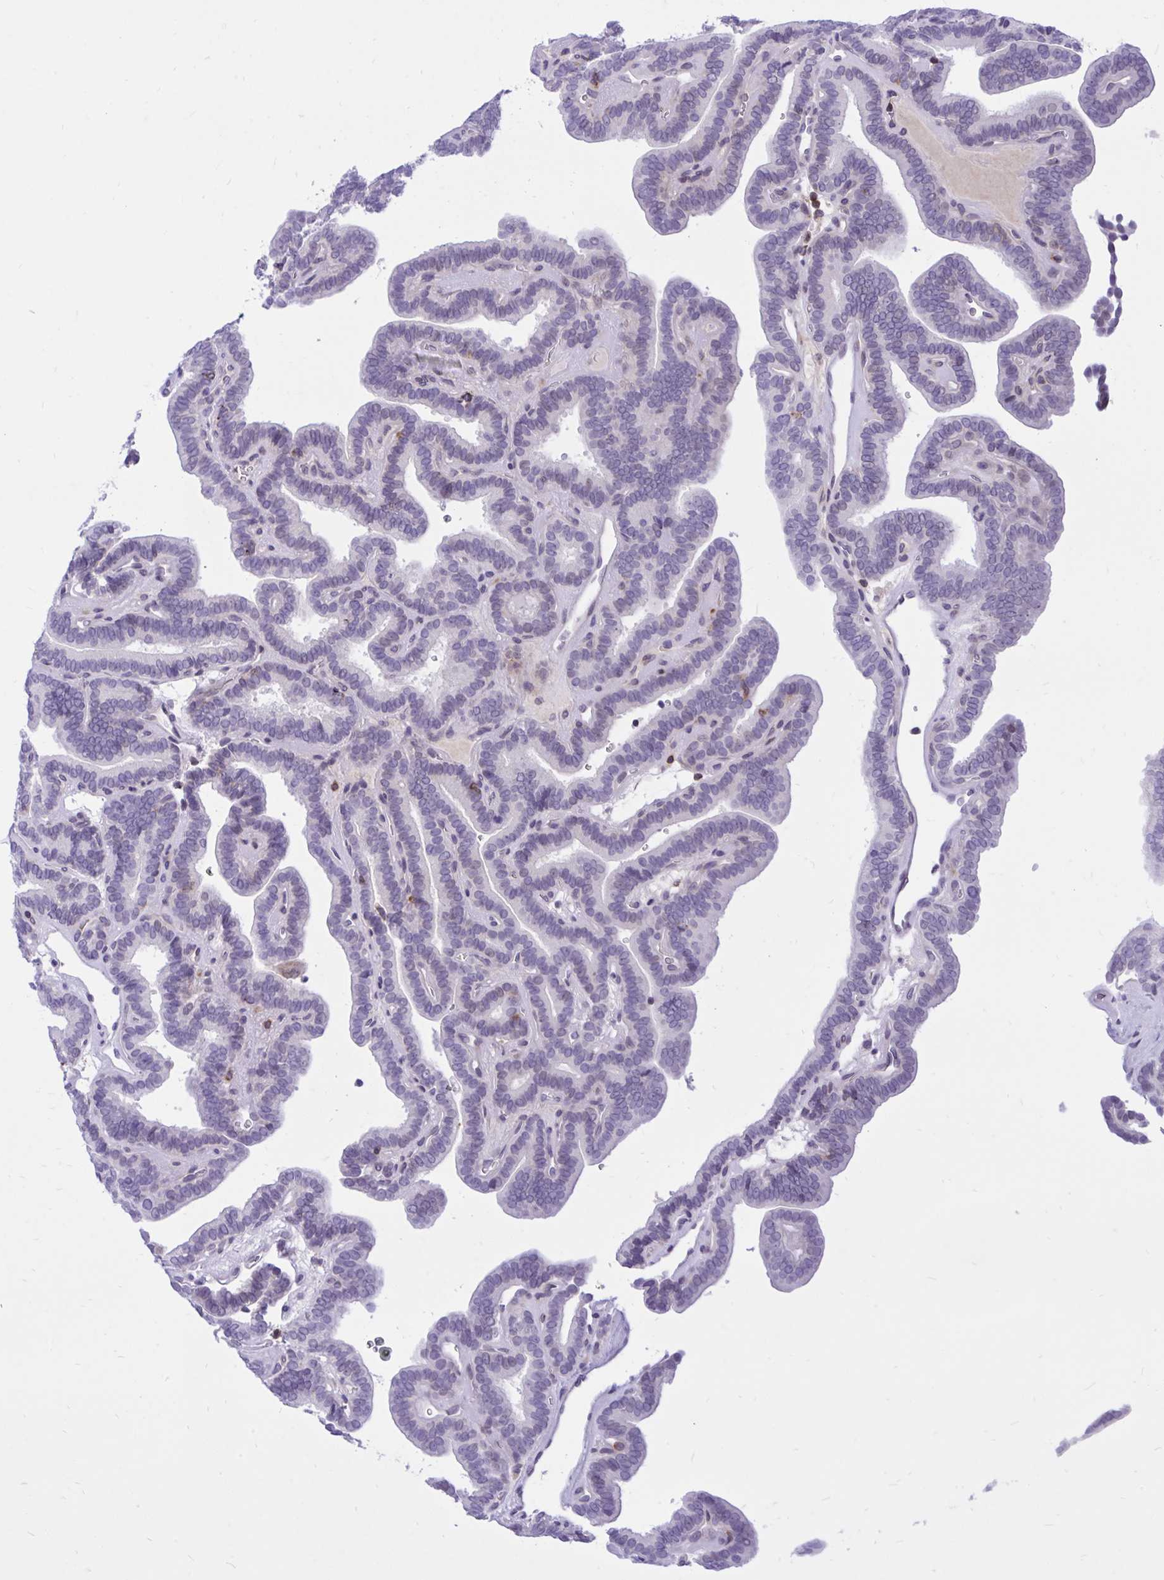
{"staining": {"intensity": "negative", "quantity": "none", "location": "none"}, "tissue": "thyroid cancer", "cell_type": "Tumor cells", "image_type": "cancer", "snomed": [{"axis": "morphology", "description": "Papillary adenocarcinoma, NOS"}, {"axis": "topography", "description": "Thyroid gland"}], "caption": "This is a photomicrograph of immunohistochemistry staining of papillary adenocarcinoma (thyroid), which shows no expression in tumor cells.", "gene": "CXCL8", "patient": {"sex": "female", "age": 21}}